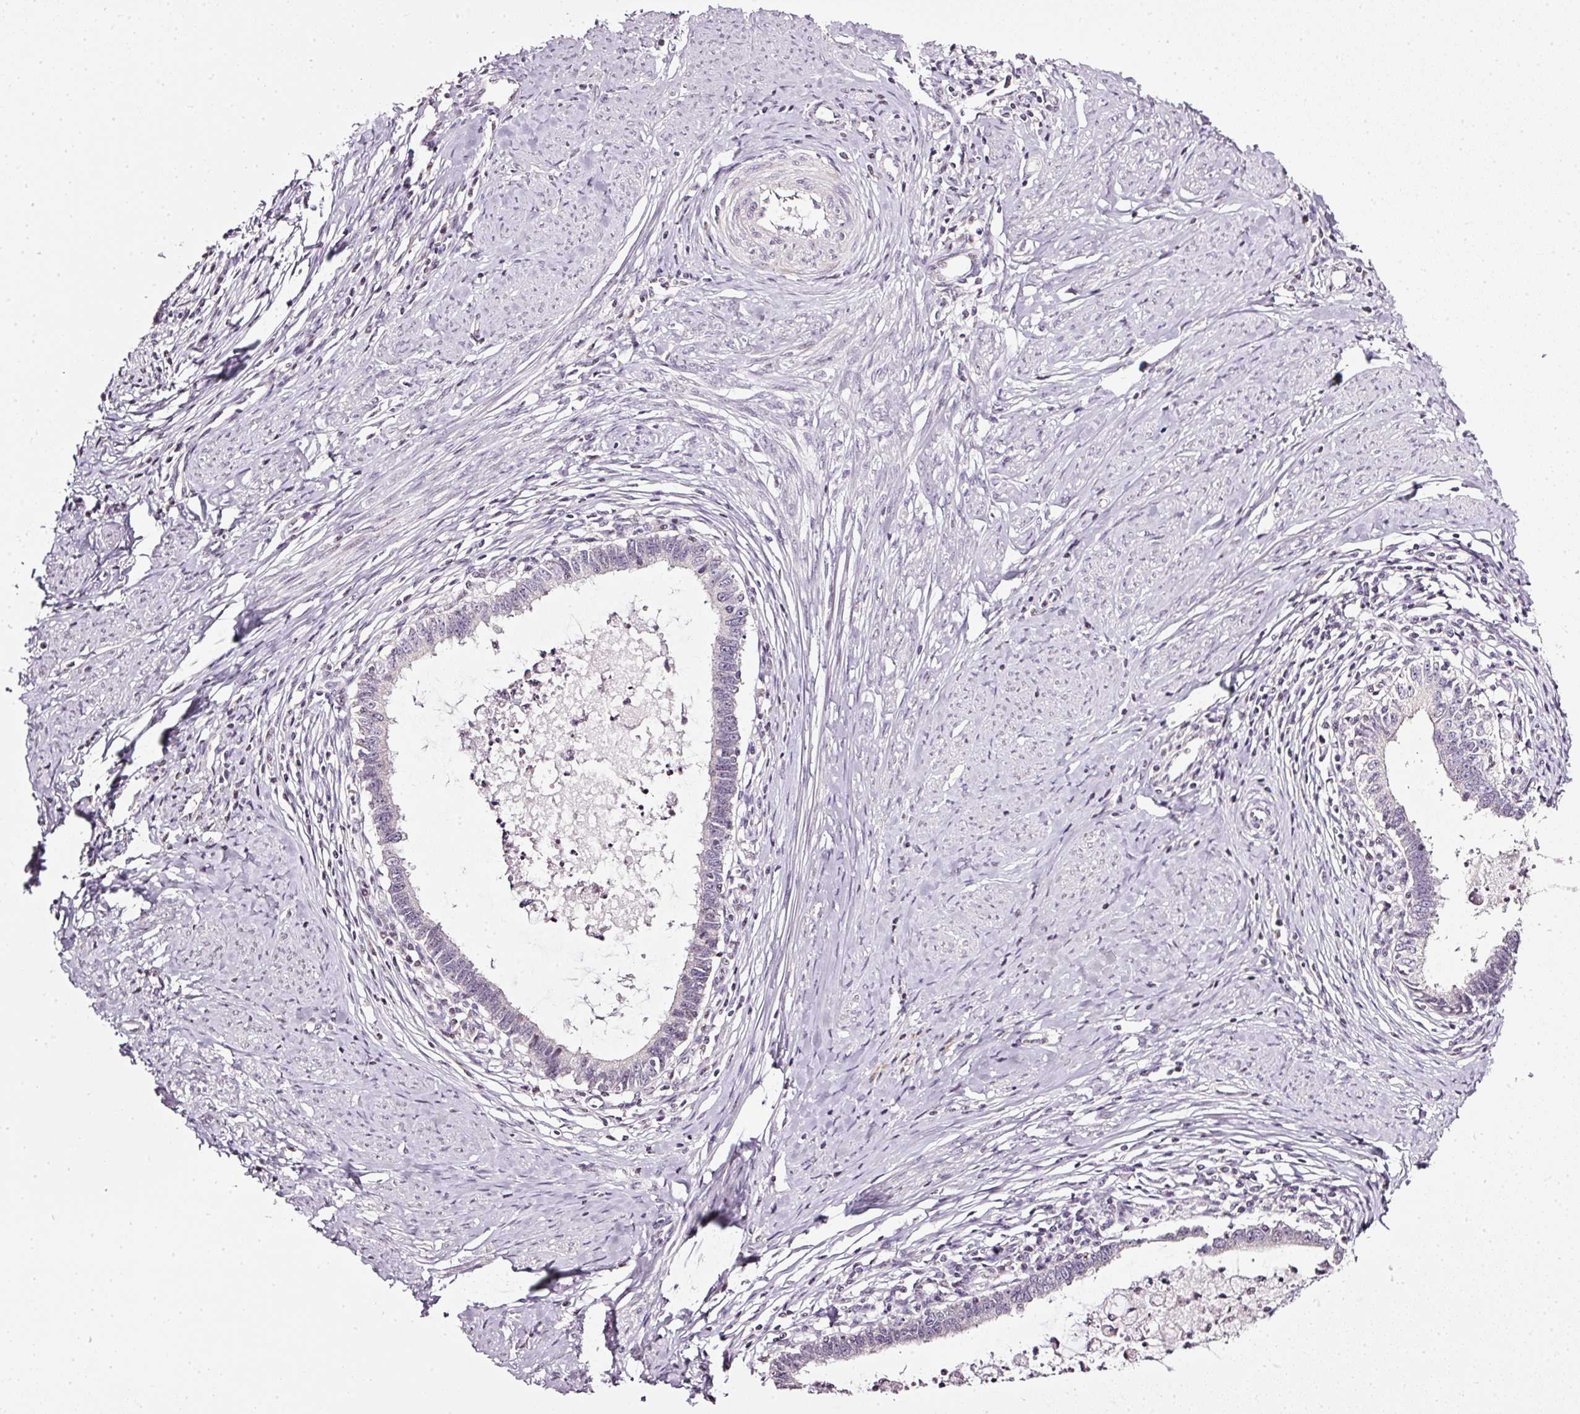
{"staining": {"intensity": "negative", "quantity": "none", "location": "none"}, "tissue": "cervical cancer", "cell_type": "Tumor cells", "image_type": "cancer", "snomed": [{"axis": "morphology", "description": "Adenocarcinoma, NOS"}, {"axis": "topography", "description": "Cervix"}], "caption": "Micrograph shows no significant protein expression in tumor cells of cervical cancer (adenocarcinoma).", "gene": "NRDE2", "patient": {"sex": "female", "age": 36}}